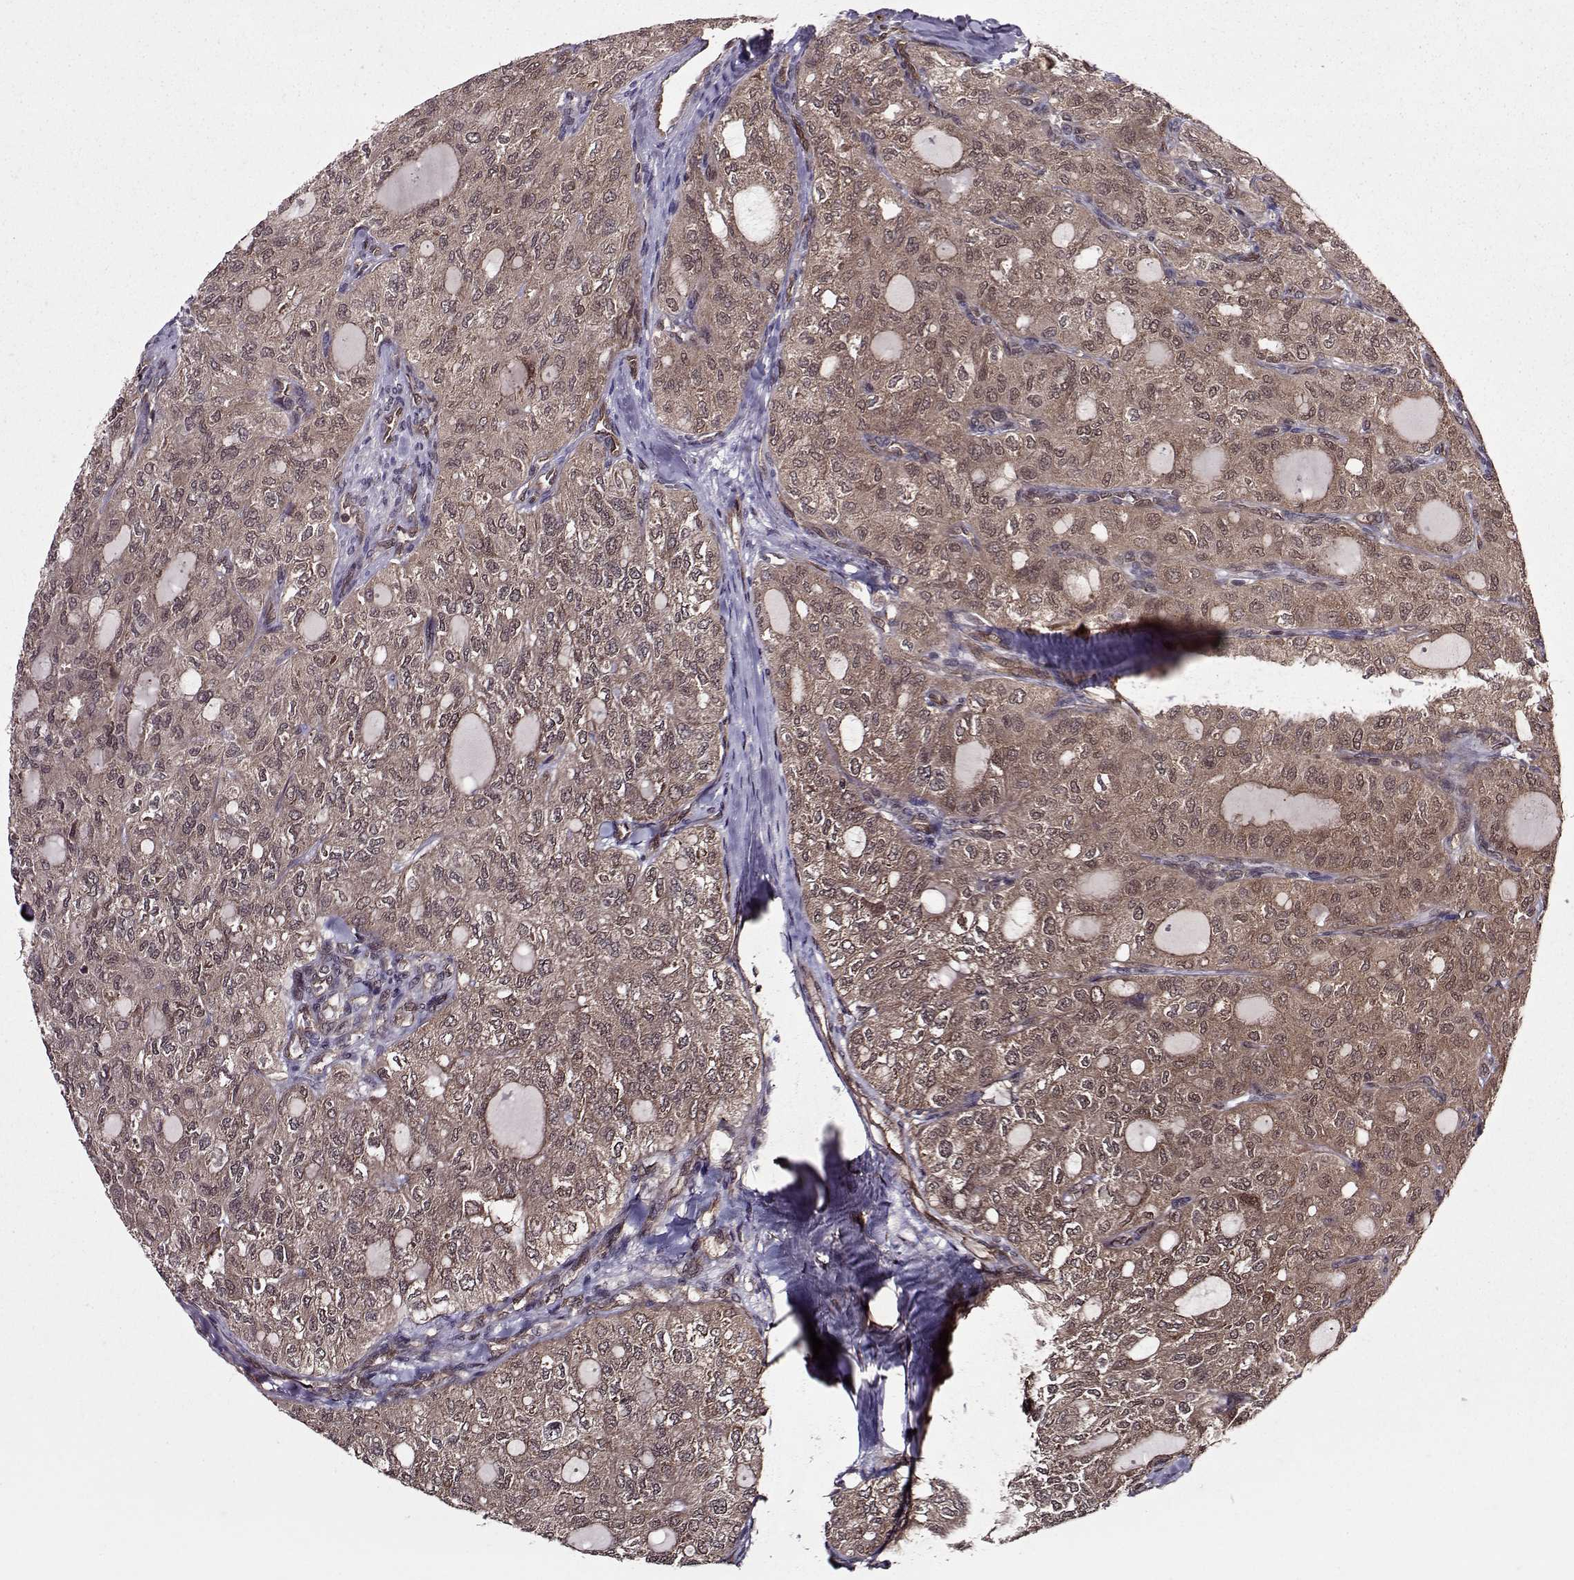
{"staining": {"intensity": "weak", "quantity": "<25%", "location": "cytoplasmic/membranous"}, "tissue": "thyroid cancer", "cell_type": "Tumor cells", "image_type": "cancer", "snomed": [{"axis": "morphology", "description": "Follicular adenoma carcinoma, NOS"}, {"axis": "topography", "description": "Thyroid gland"}], "caption": "Immunohistochemical staining of human thyroid cancer (follicular adenoma carcinoma) shows no significant expression in tumor cells.", "gene": "PPP2R2A", "patient": {"sex": "male", "age": 75}}